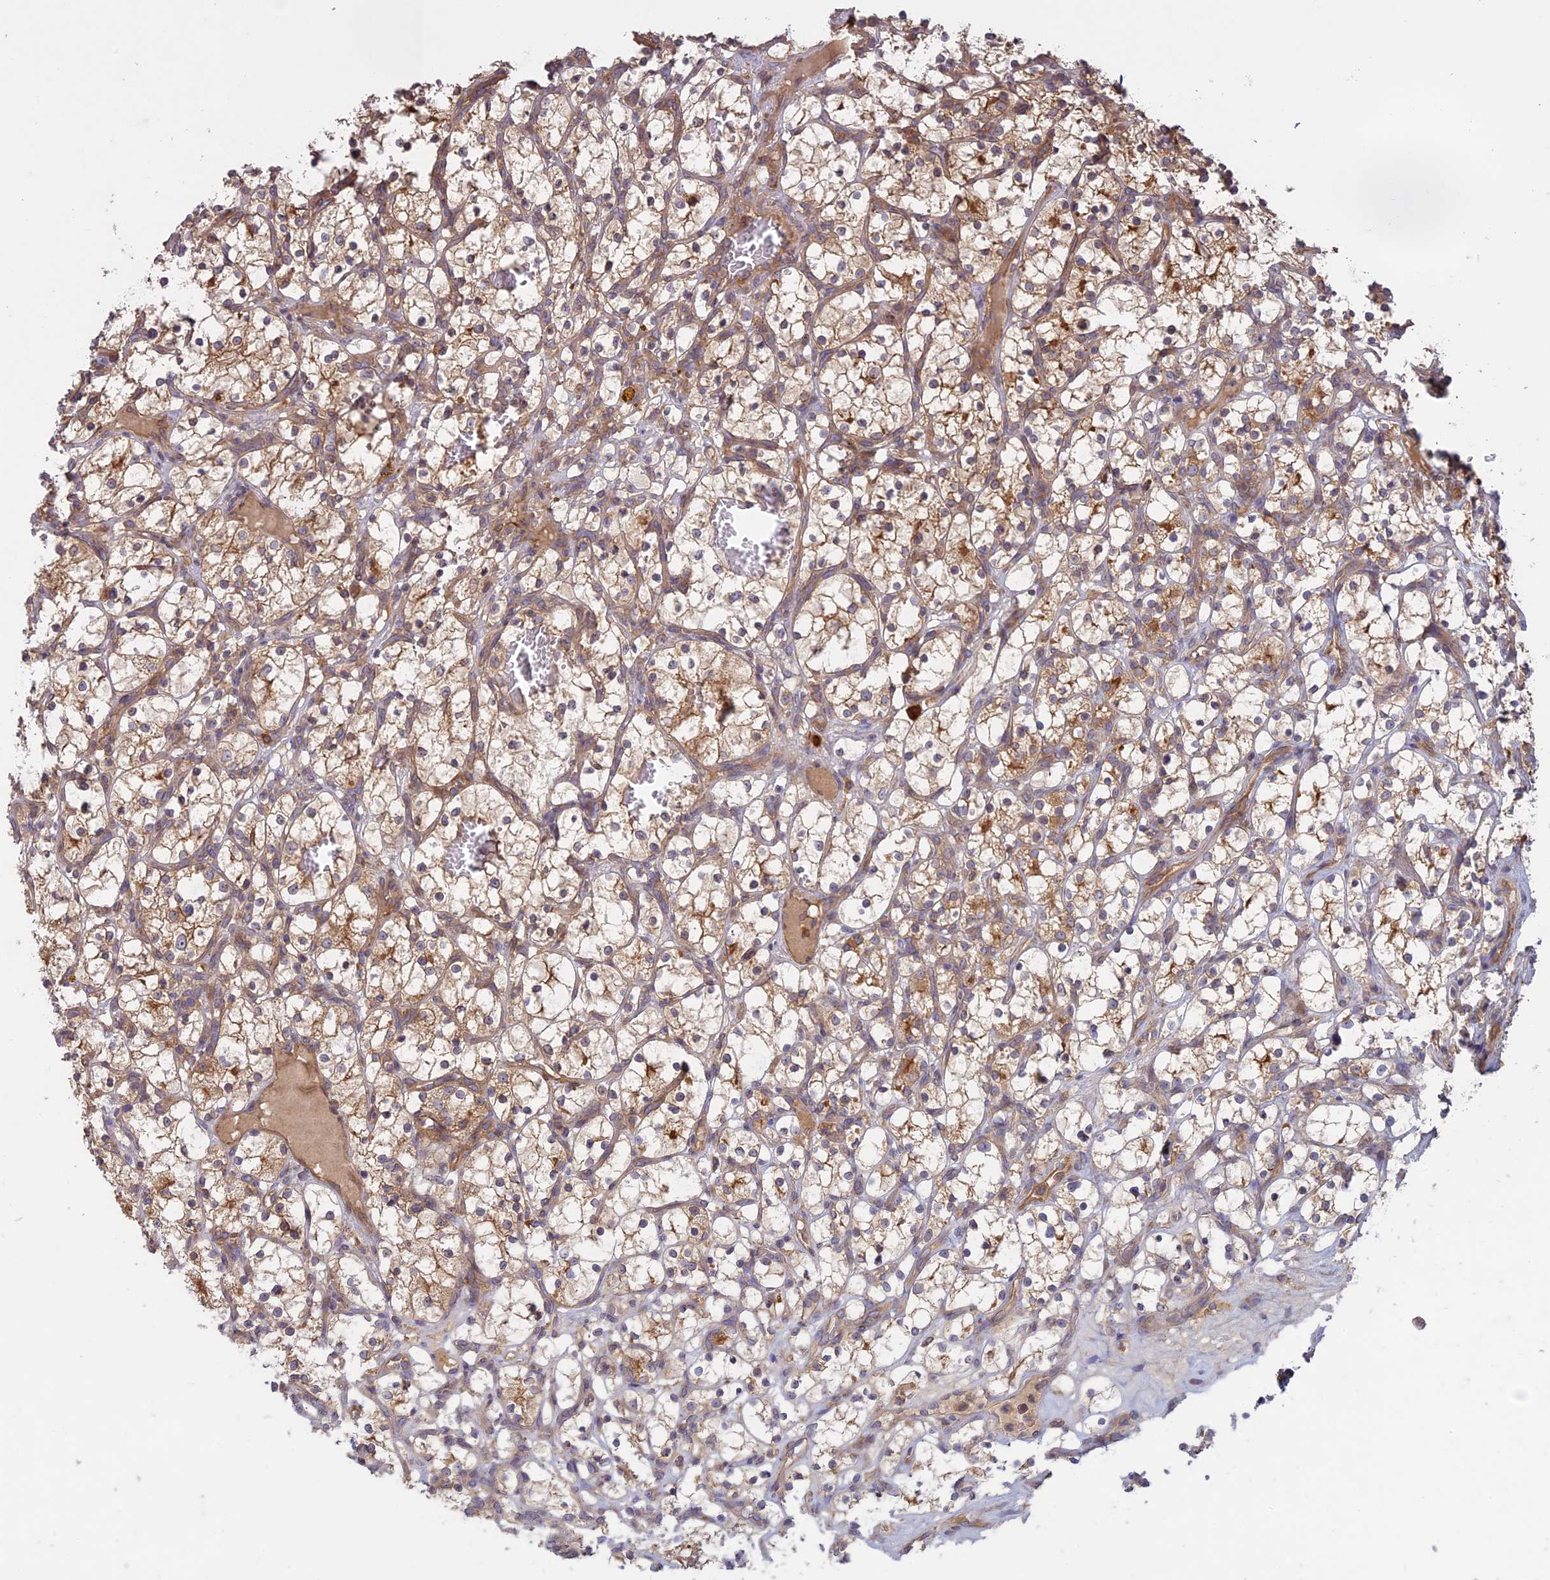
{"staining": {"intensity": "moderate", "quantity": ">75%", "location": "cytoplasmic/membranous"}, "tissue": "renal cancer", "cell_type": "Tumor cells", "image_type": "cancer", "snomed": [{"axis": "morphology", "description": "Adenocarcinoma, NOS"}, {"axis": "topography", "description": "Kidney"}], "caption": "This photomicrograph exhibits renal cancer stained with immunohistochemistry to label a protein in brown. The cytoplasmic/membranous of tumor cells show moderate positivity for the protein. Nuclei are counter-stained blue.", "gene": "TMEM208", "patient": {"sex": "female", "age": 69}}